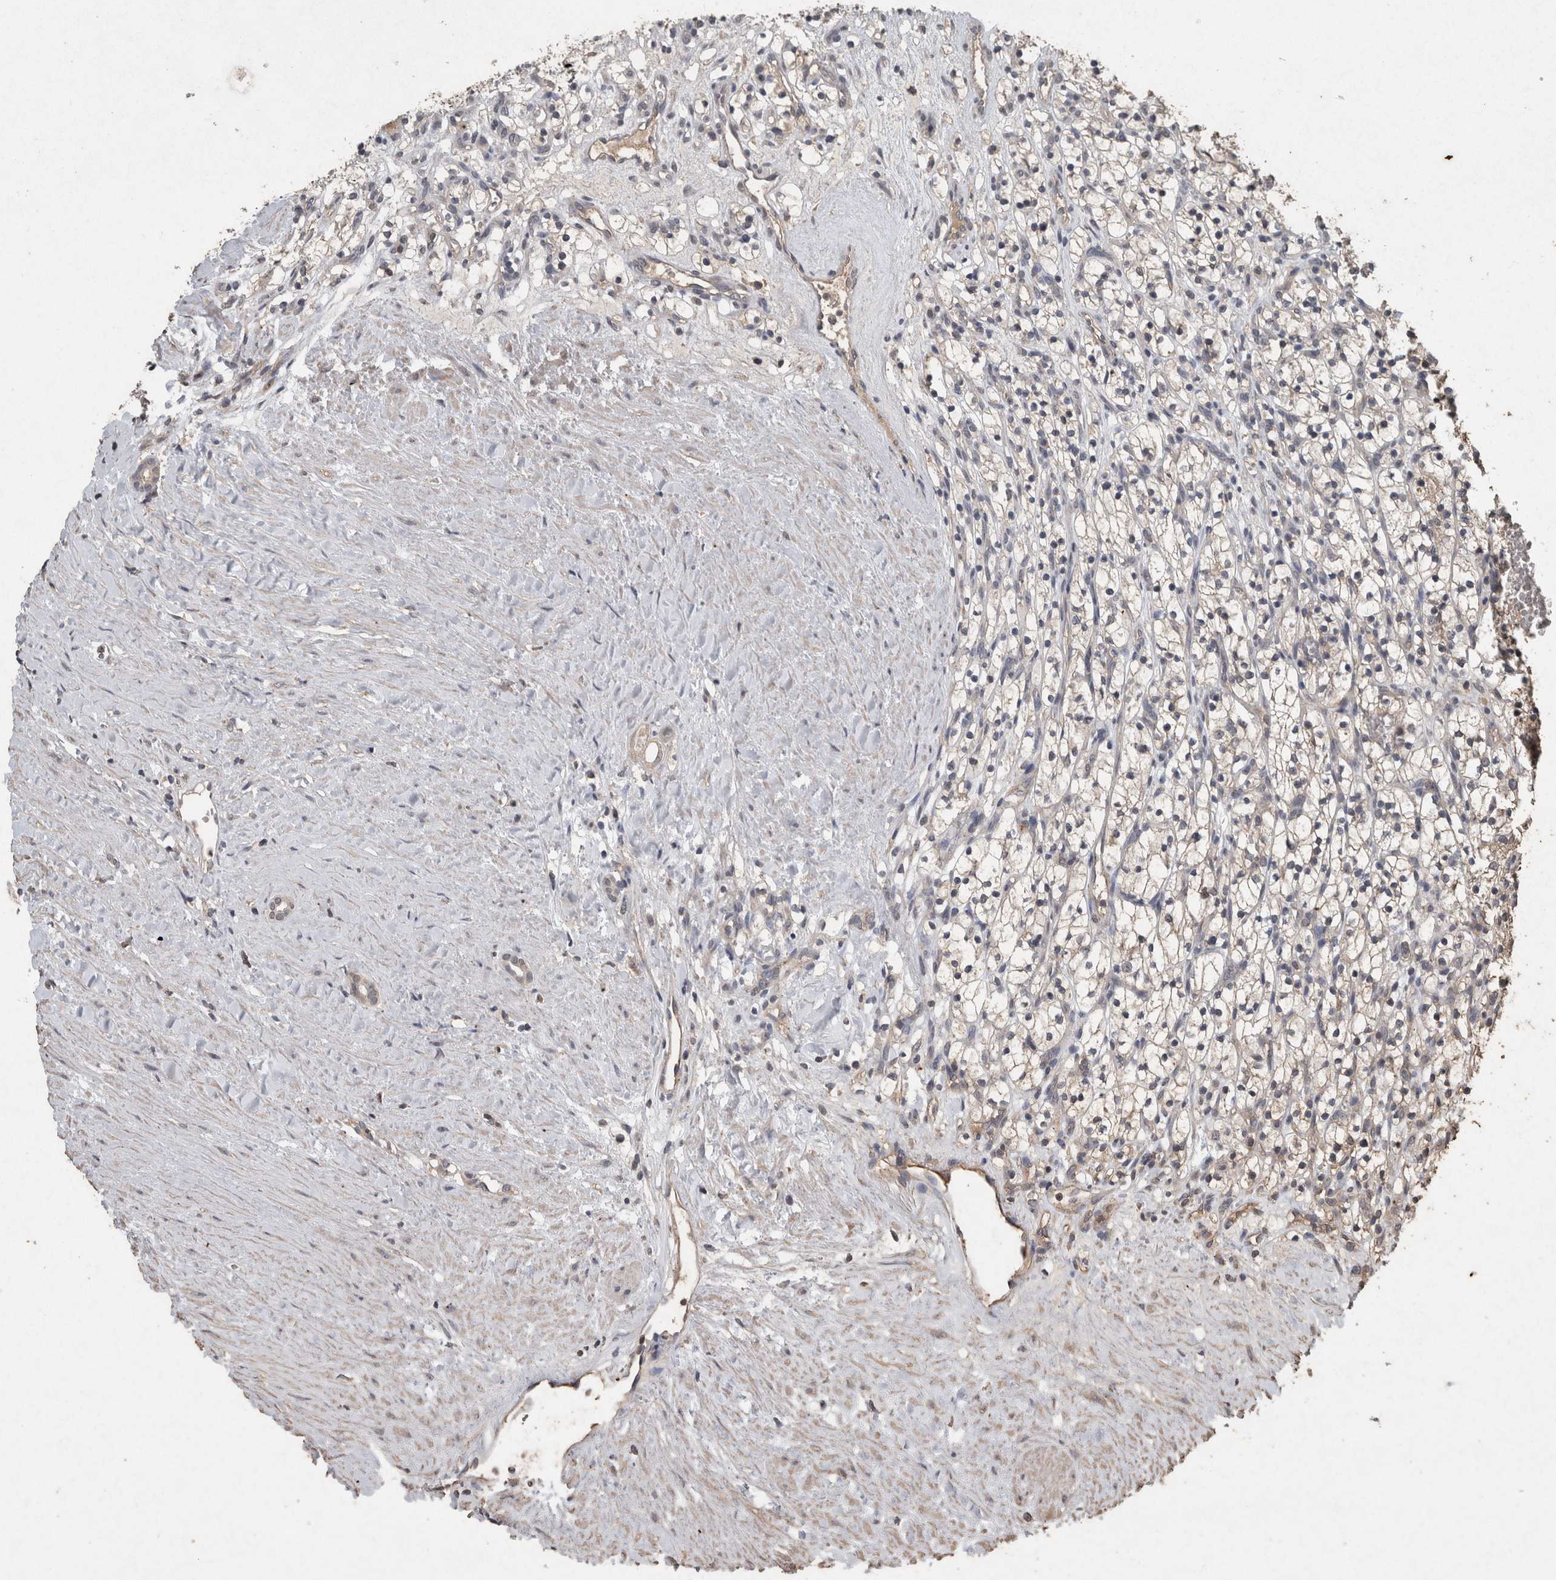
{"staining": {"intensity": "weak", "quantity": "<25%", "location": "cytoplasmic/membranous"}, "tissue": "renal cancer", "cell_type": "Tumor cells", "image_type": "cancer", "snomed": [{"axis": "morphology", "description": "Adenocarcinoma, NOS"}, {"axis": "topography", "description": "Kidney"}], "caption": "DAB (3,3'-diaminobenzidine) immunohistochemical staining of renal cancer exhibits no significant expression in tumor cells. Nuclei are stained in blue.", "gene": "FGFRL1", "patient": {"sex": "female", "age": 57}}